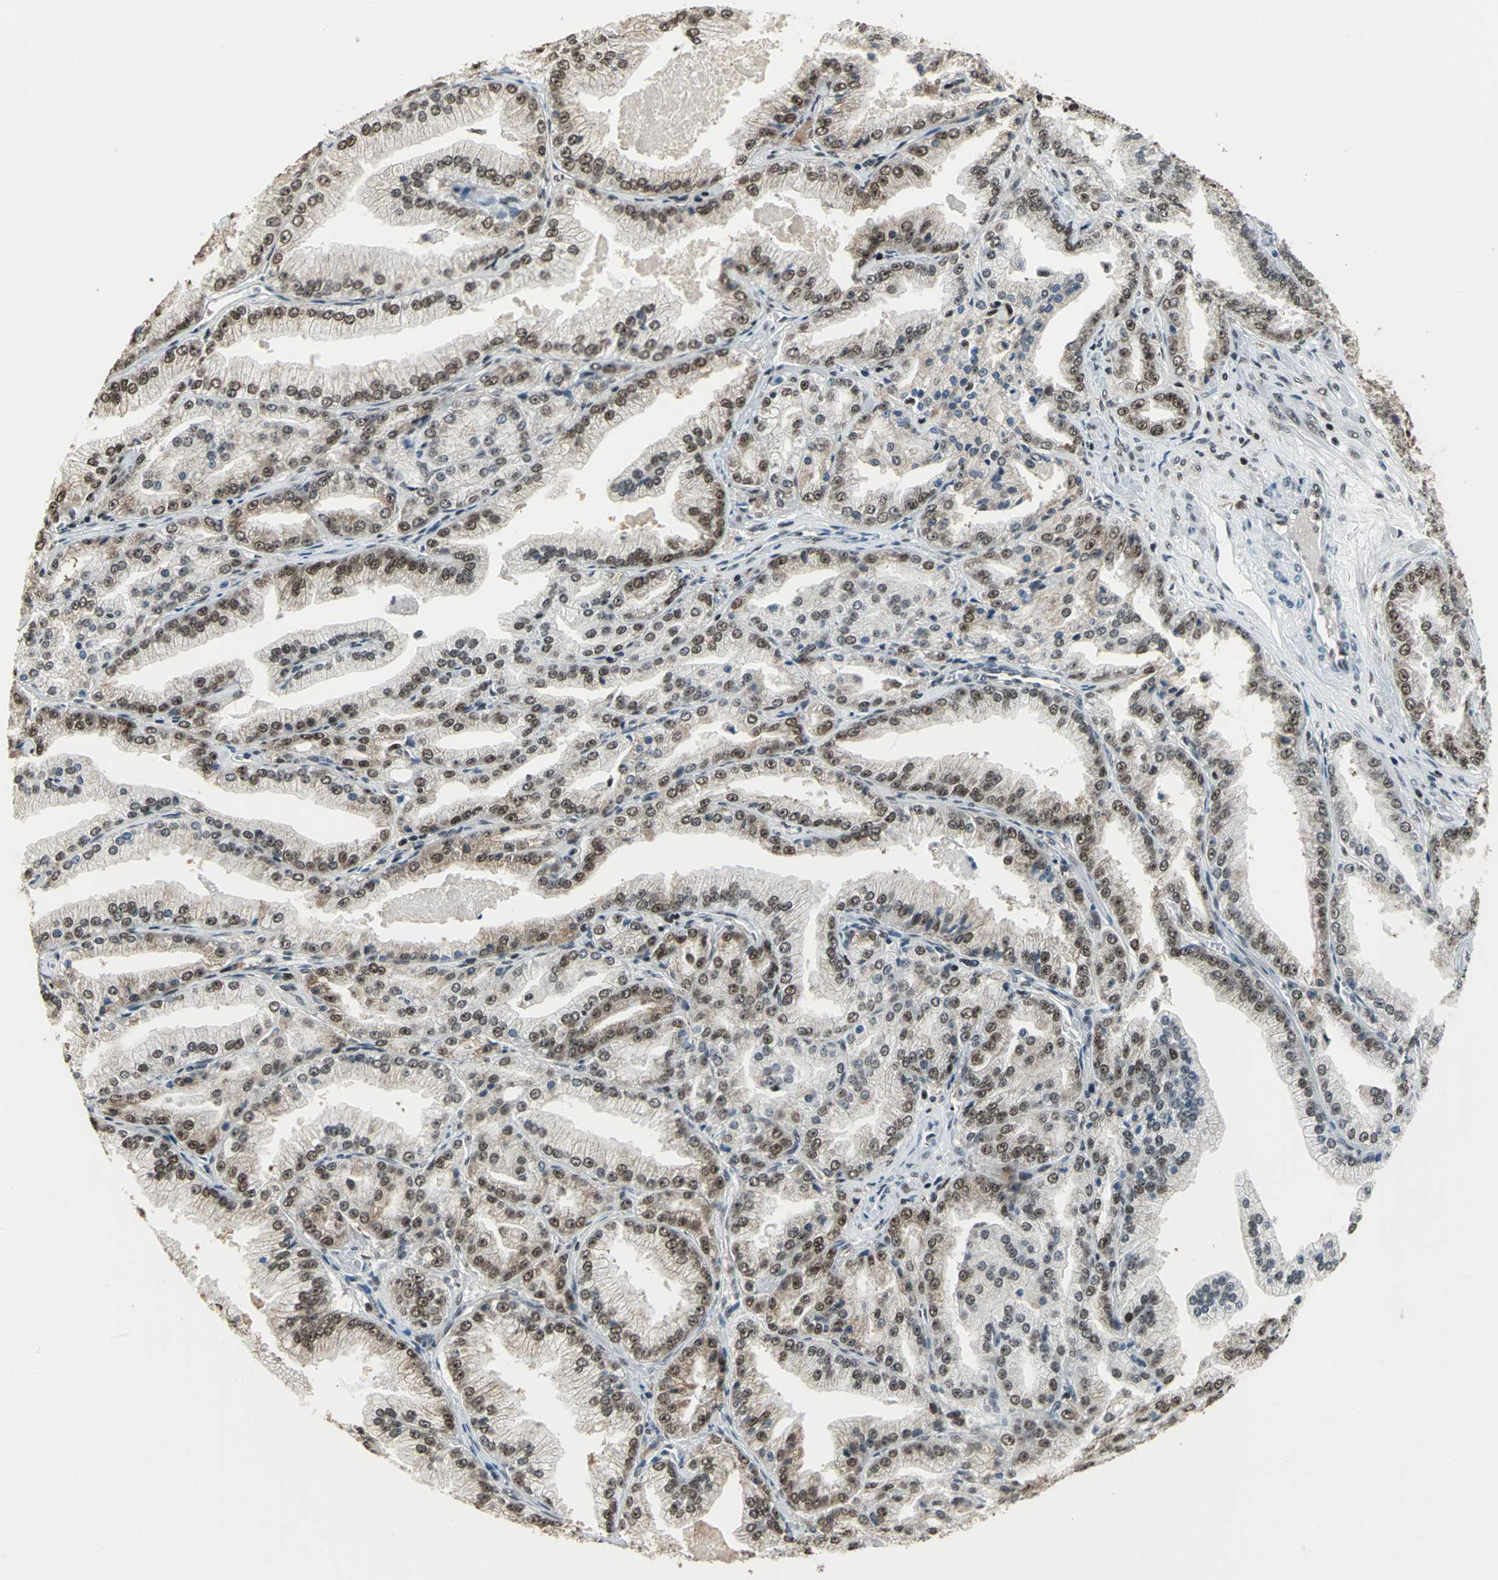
{"staining": {"intensity": "weak", "quantity": ">75%", "location": "nuclear"}, "tissue": "prostate cancer", "cell_type": "Tumor cells", "image_type": "cancer", "snomed": [{"axis": "morphology", "description": "Adenocarcinoma, High grade"}, {"axis": "topography", "description": "Prostate"}], "caption": "The immunohistochemical stain highlights weak nuclear expression in tumor cells of prostate high-grade adenocarcinoma tissue.", "gene": "MIS18BP1", "patient": {"sex": "male", "age": 61}}